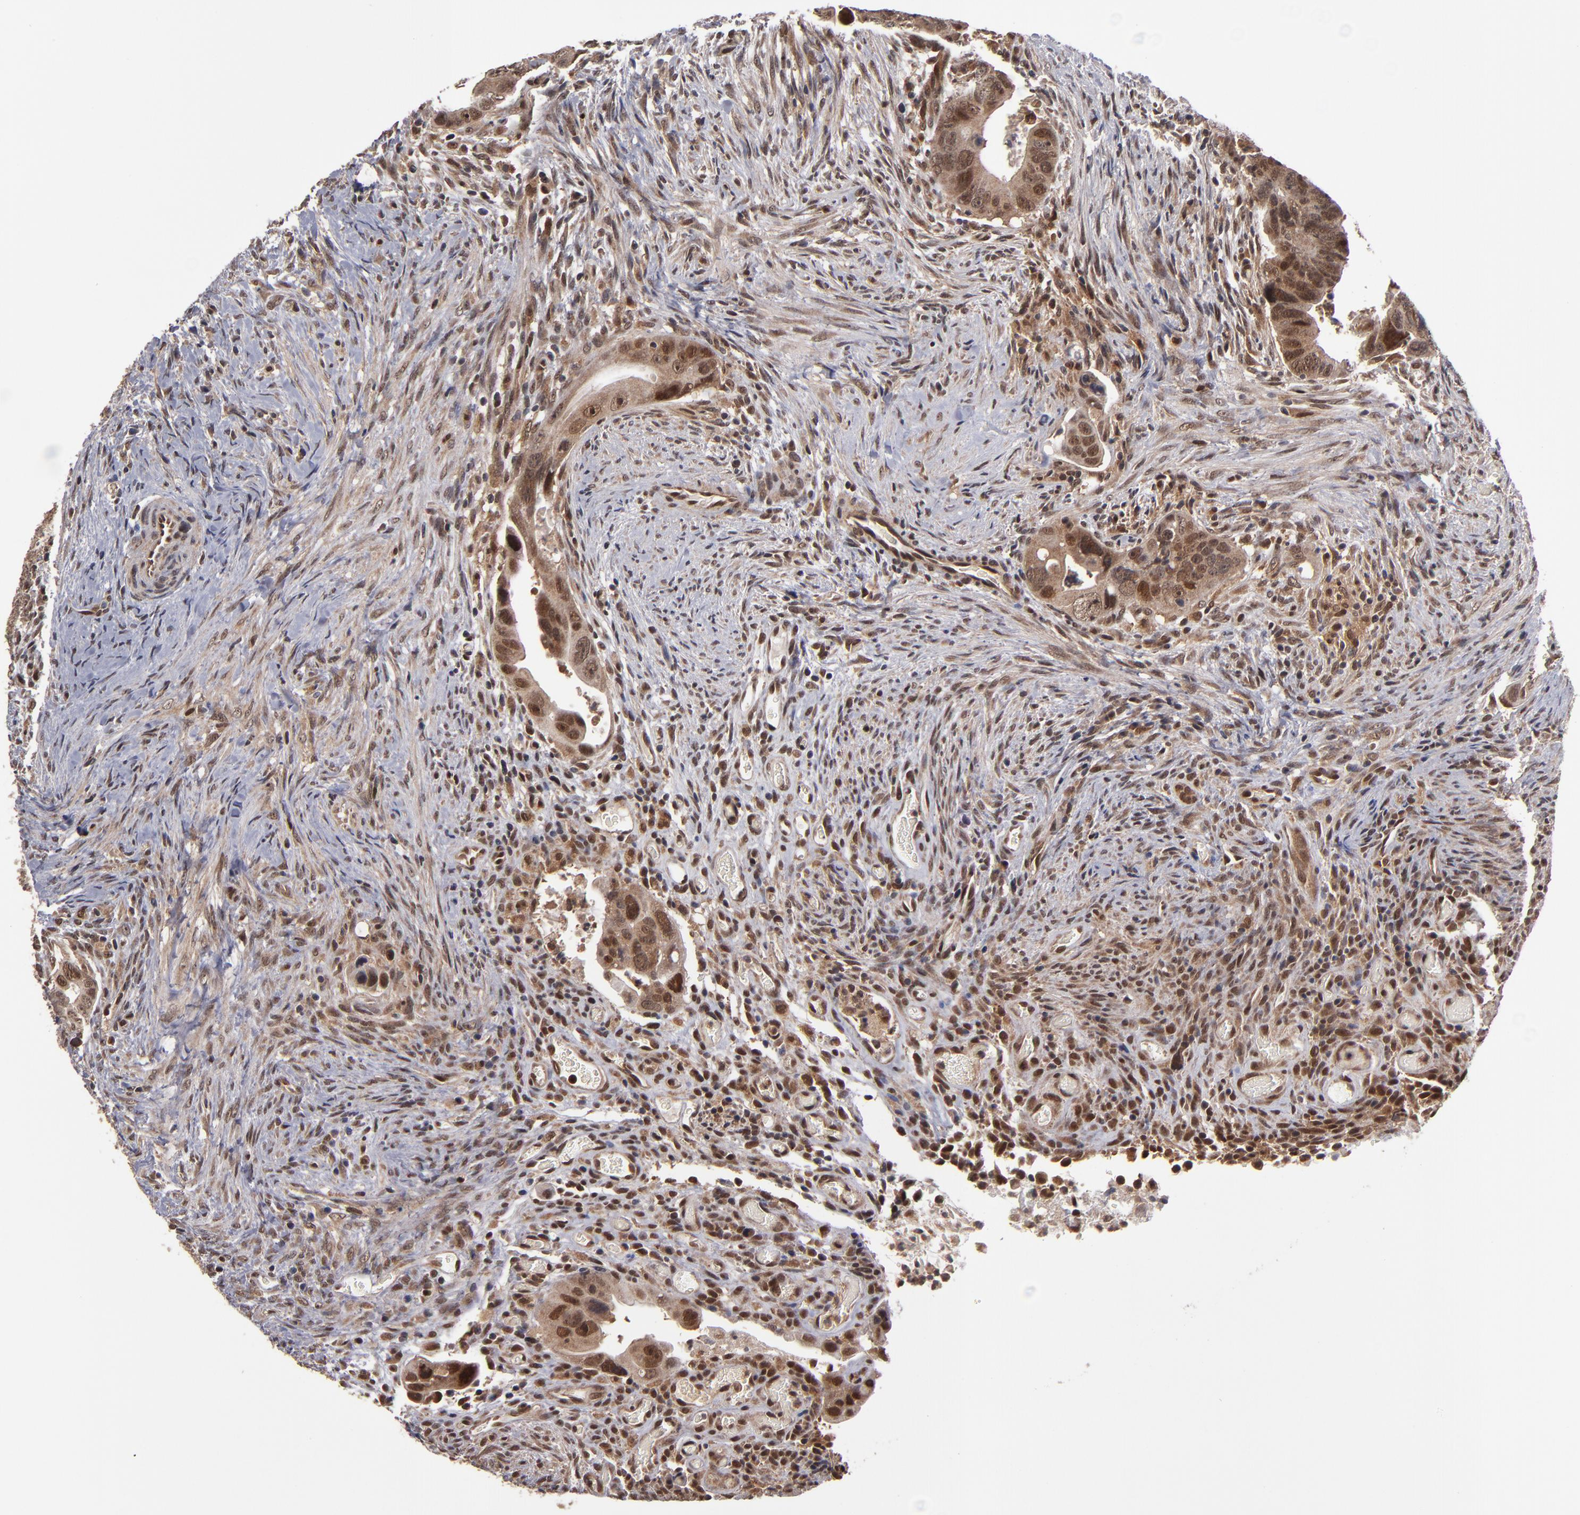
{"staining": {"intensity": "moderate", "quantity": ">75%", "location": "cytoplasmic/membranous,nuclear"}, "tissue": "colorectal cancer", "cell_type": "Tumor cells", "image_type": "cancer", "snomed": [{"axis": "morphology", "description": "Adenocarcinoma, NOS"}, {"axis": "topography", "description": "Rectum"}], "caption": "Protein expression by immunohistochemistry (IHC) exhibits moderate cytoplasmic/membranous and nuclear positivity in approximately >75% of tumor cells in colorectal cancer (adenocarcinoma).", "gene": "CUL5", "patient": {"sex": "male", "age": 53}}